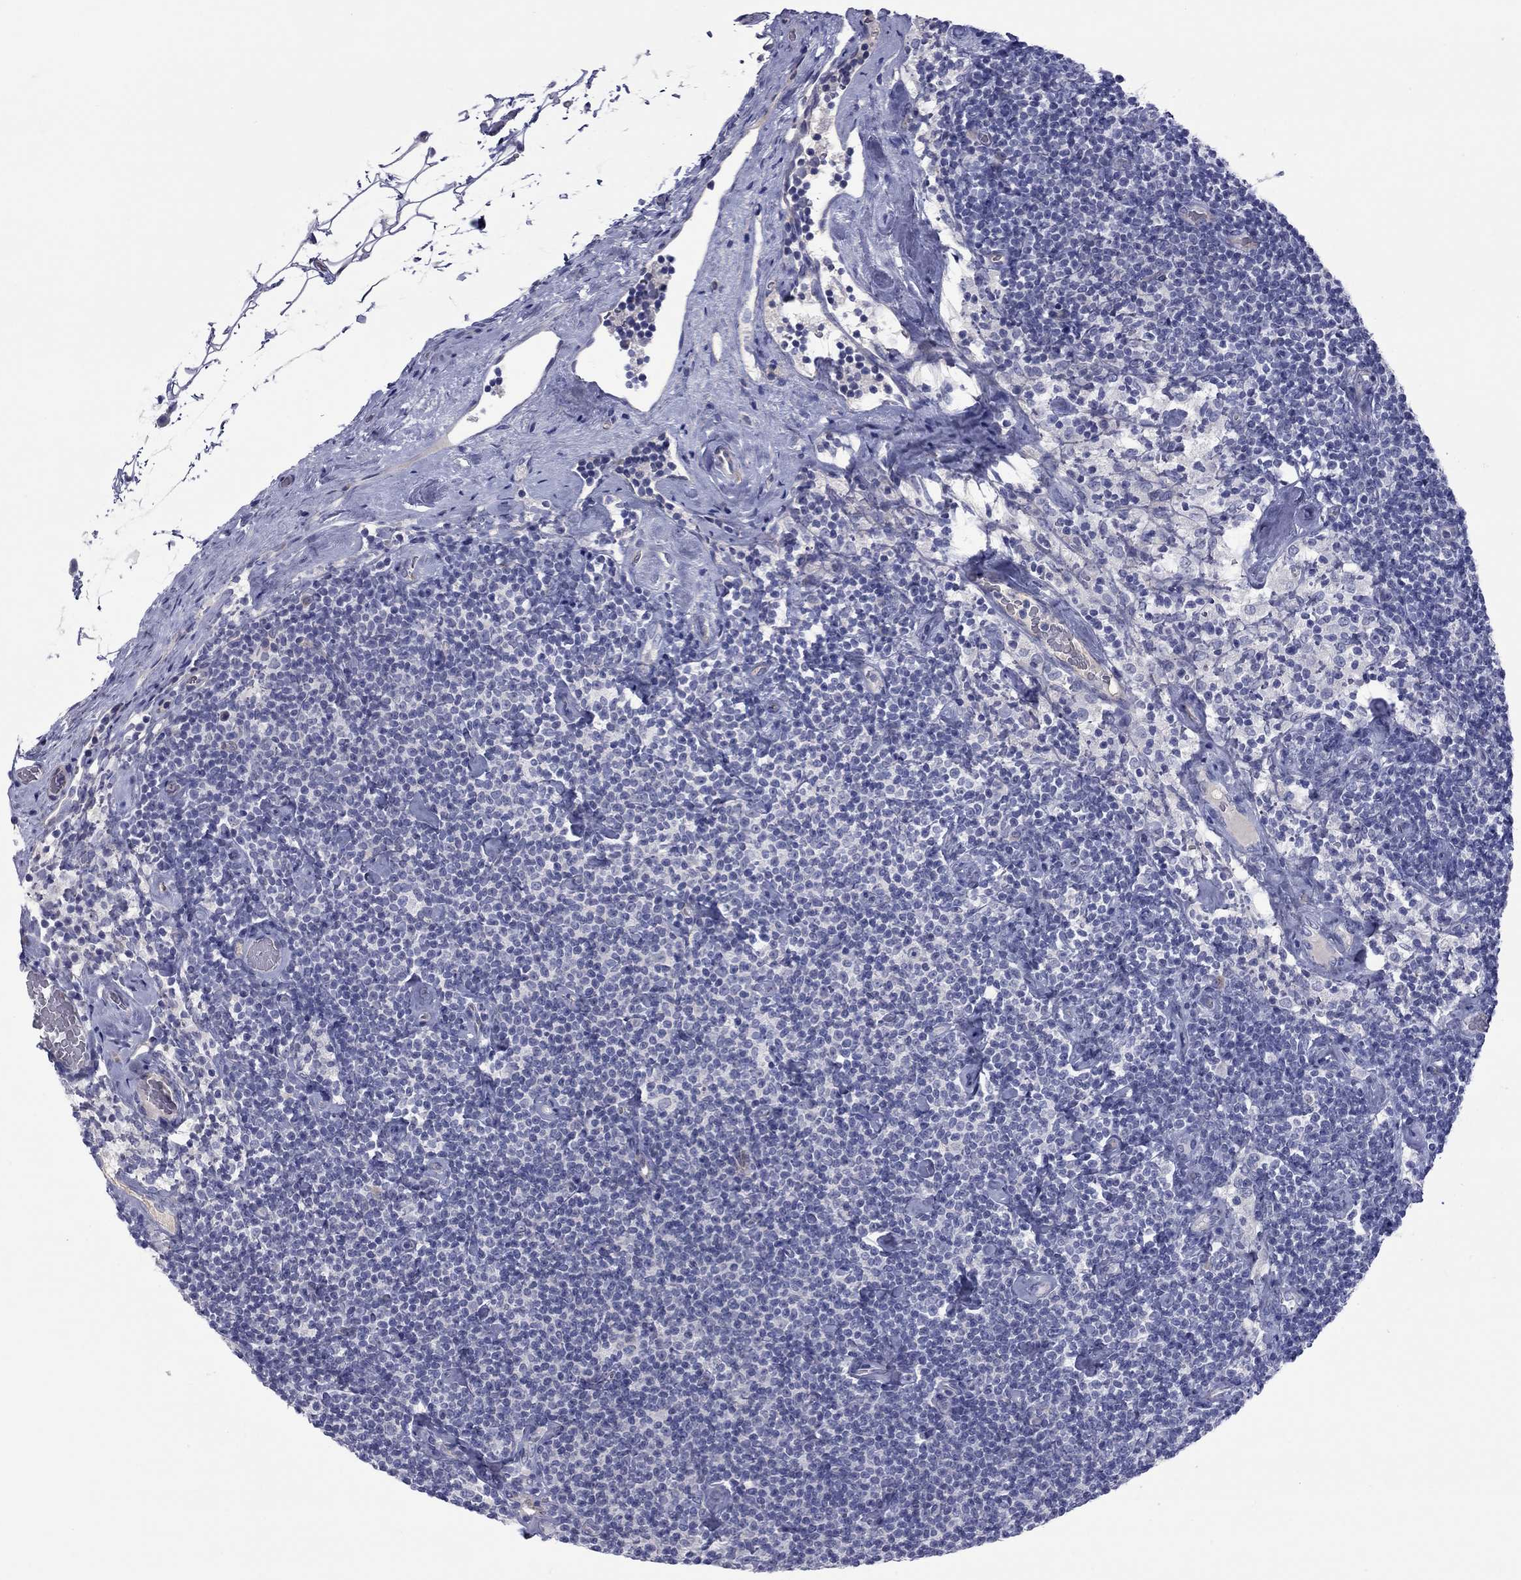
{"staining": {"intensity": "negative", "quantity": "none", "location": "none"}, "tissue": "lymphoma", "cell_type": "Tumor cells", "image_type": "cancer", "snomed": [{"axis": "morphology", "description": "Malignant lymphoma, non-Hodgkin's type, Low grade"}, {"axis": "topography", "description": "Lymph node"}], "caption": "Immunohistochemical staining of human malignant lymphoma, non-Hodgkin's type (low-grade) shows no significant staining in tumor cells. (DAB (3,3'-diaminobenzidine) immunohistochemistry, high magnification).", "gene": "UNC119B", "patient": {"sex": "male", "age": 81}}